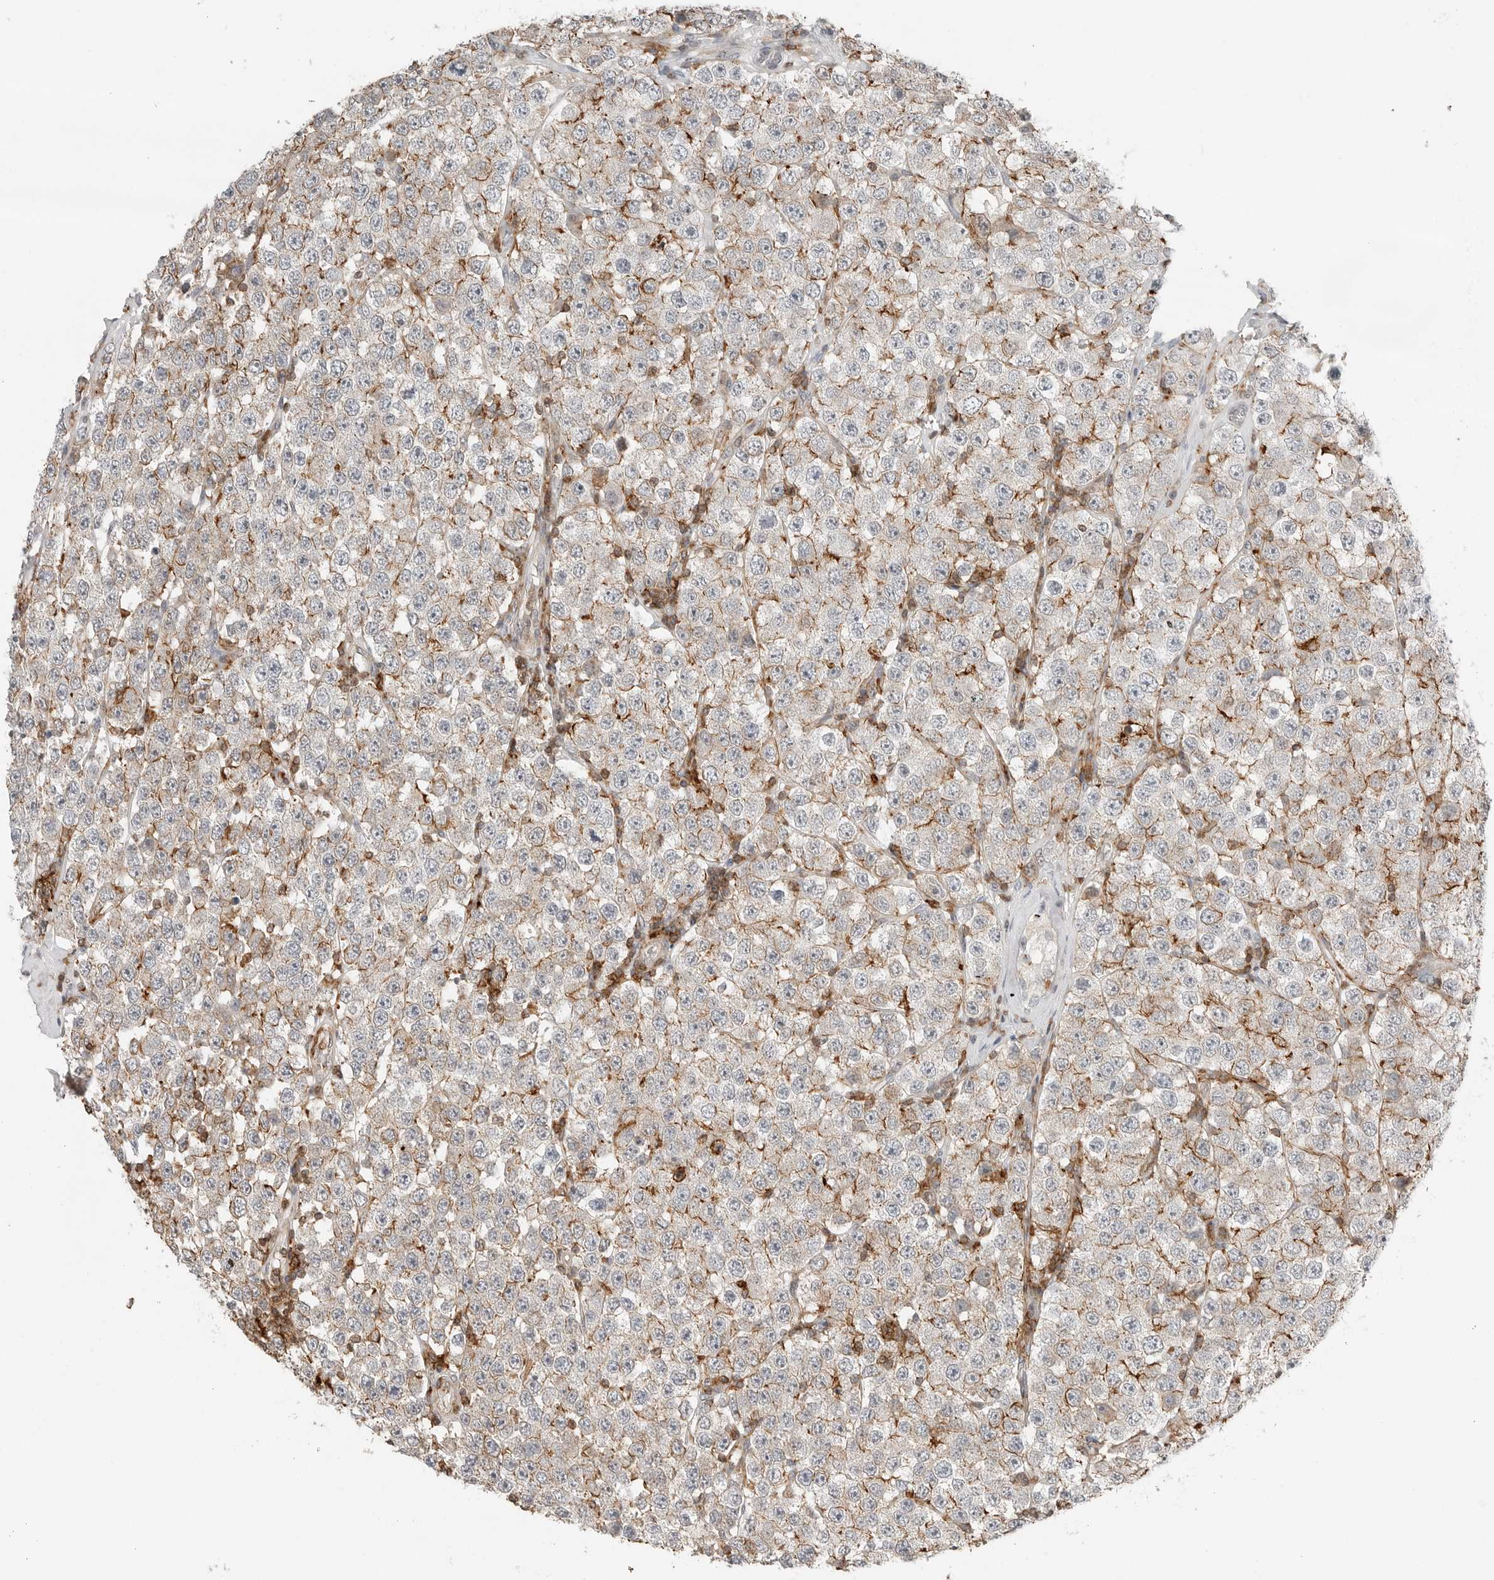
{"staining": {"intensity": "moderate", "quantity": "25%-75%", "location": "cytoplasmic/membranous"}, "tissue": "testis cancer", "cell_type": "Tumor cells", "image_type": "cancer", "snomed": [{"axis": "morphology", "description": "Seminoma, NOS"}, {"axis": "topography", "description": "Testis"}], "caption": "About 25%-75% of tumor cells in human testis seminoma show moderate cytoplasmic/membranous protein expression as visualized by brown immunohistochemical staining.", "gene": "LEFTY2", "patient": {"sex": "male", "age": 28}}